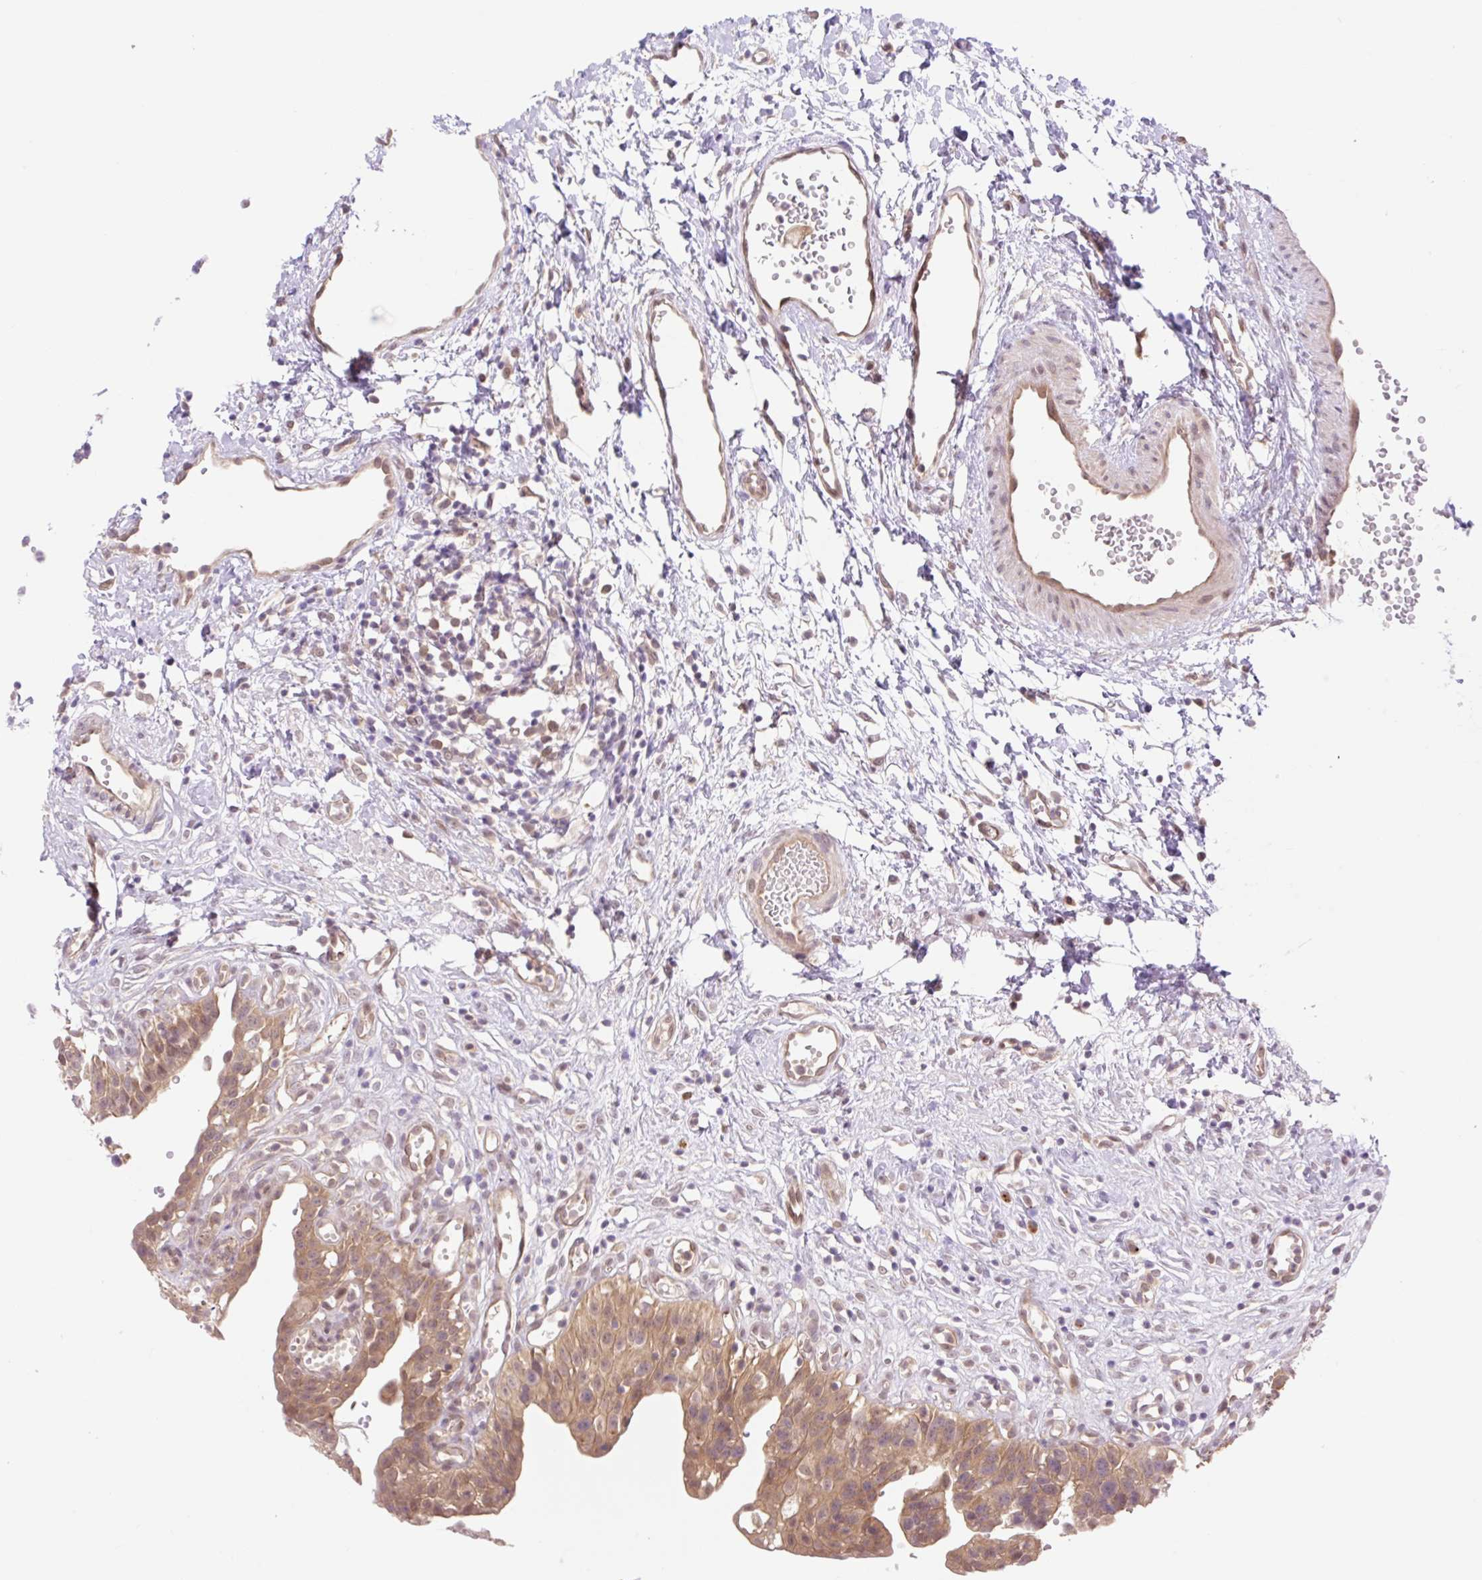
{"staining": {"intensity": "moderate", "quantity": ">75%", "location": "cytoplasmic/membranous"}, "tissue": "urinary bladder", "cell_type": "Urothelial cells", "image_type": "normal", "snomed": [{"axis": "morphology", "description": "Normal tissue, NOS"}, {"axis": "topography", "description": "Urinary bladder"}], "caption": "Immunohistochemical staining of benign human urinary bladder reveals medium levels of moderate cytoplasmic/membranous staining in about >75% of urothelial cells.", "gene": "VPS25", "patient": {"sex": "male", "age": 51}}